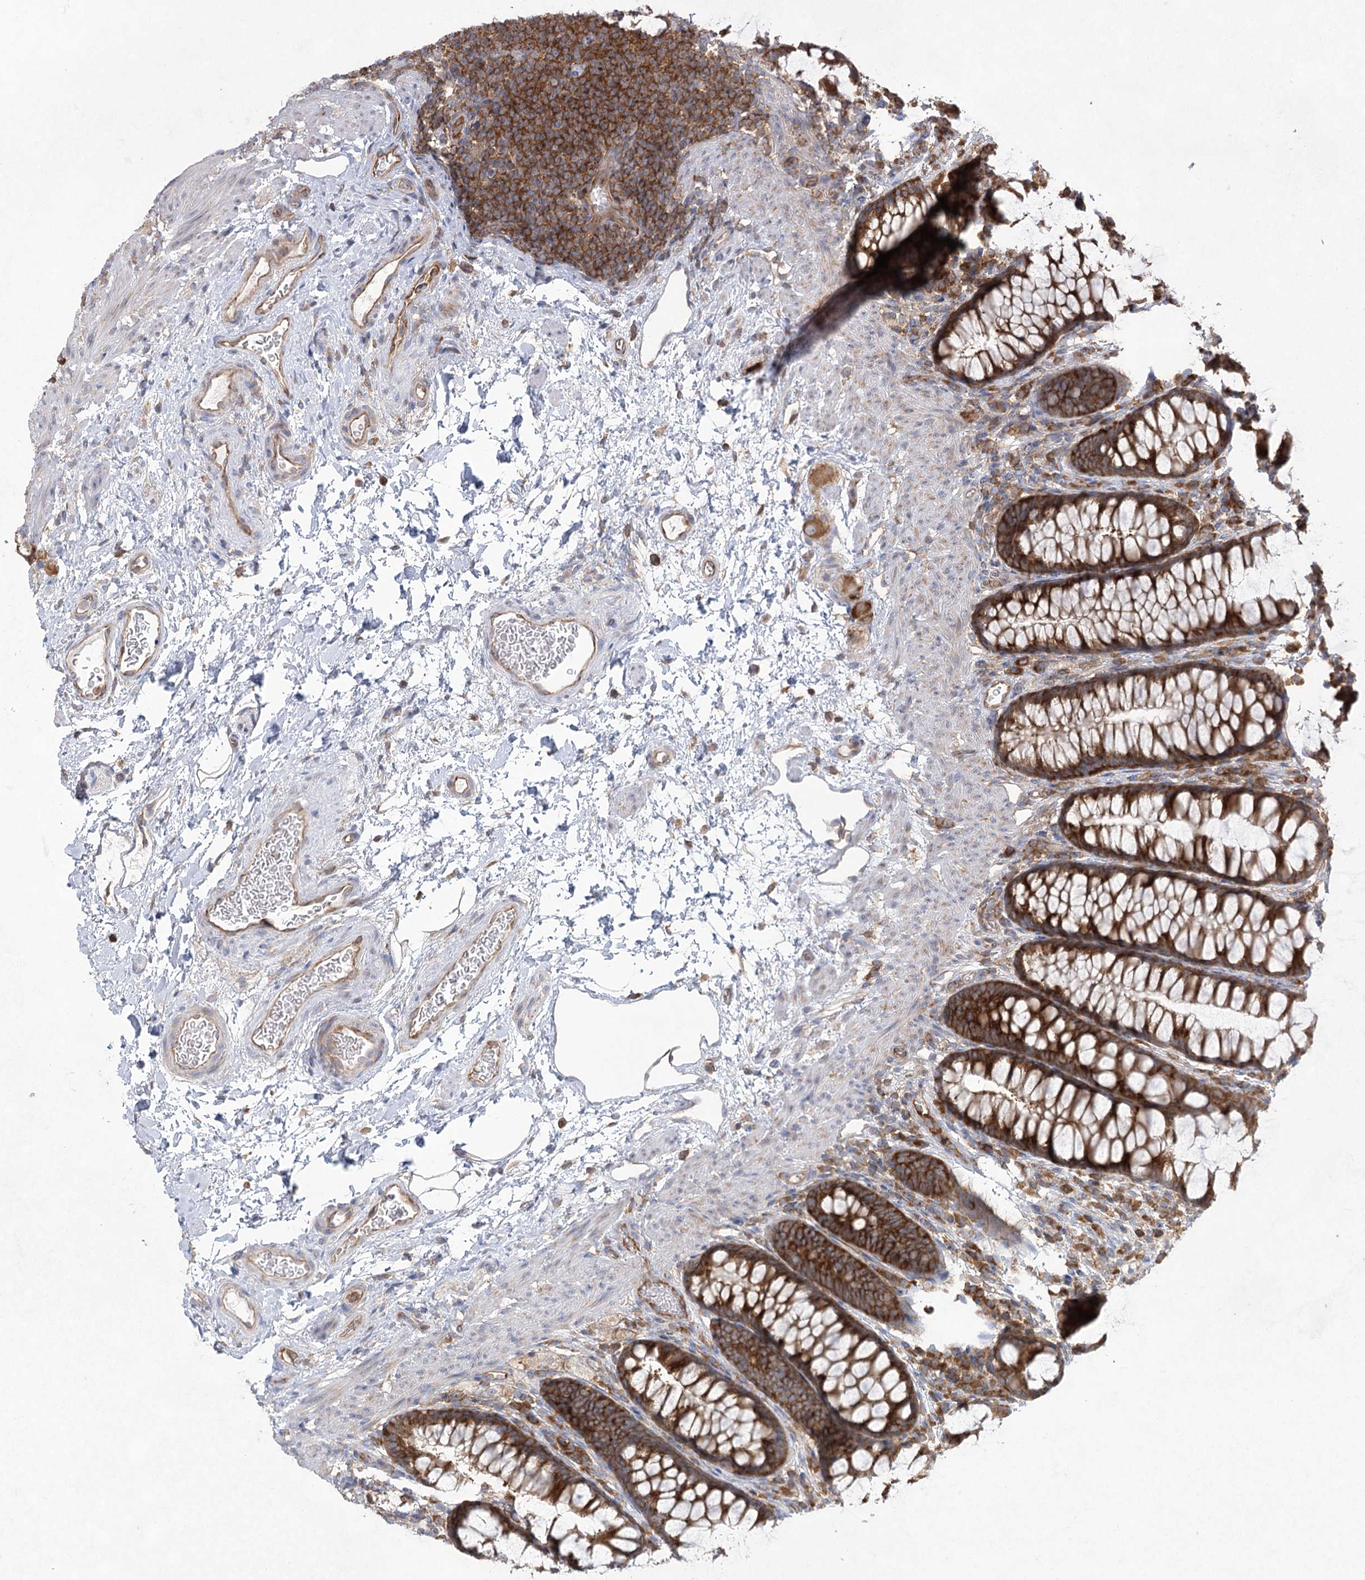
{"staining": {"intensity": "moderate", "quantity": ">75%", "location": "cytoplasmic/membranous"}, "tissue": "colon", "cell_type": "Endothelial cells", "image_type": "normal", "snomed": [{"axis": "morphology", "description": "Normal tissue, NOS"}, {"axis": "topography", "description": "Colon"}], "caption": "A micrograph showing moderate cytoplasmic/membranous staining in approximately >75% of endothelial cells in unremarkable colon, as visualized by brown immunohistochemical staining.", "gene": "EIF3A", "patient": {"sex": "female", "age": 62}}